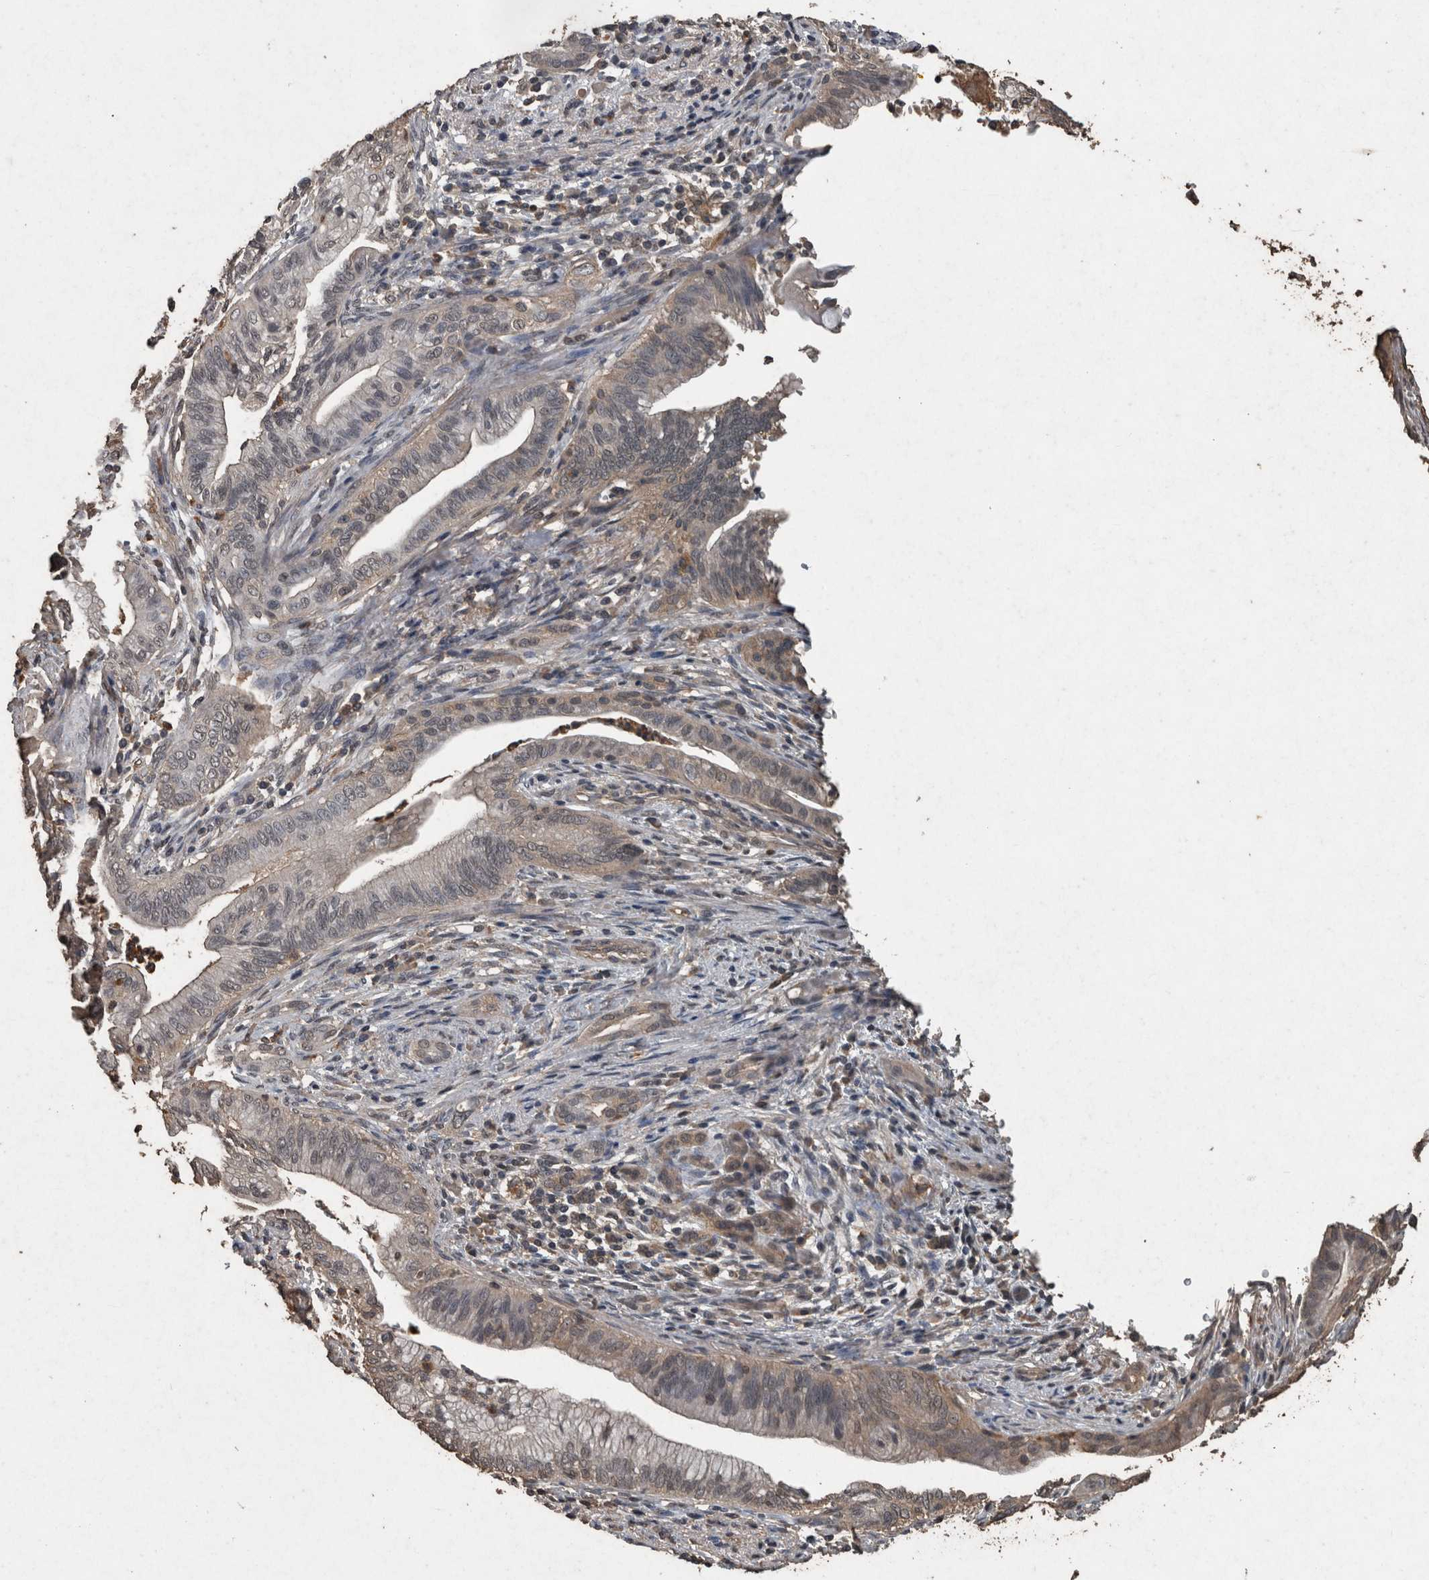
{"staining": {"intensity": "weak", "quantity": "<25%", "location": "cytoplasmic/membranous"}, "tissue": "pancreatic cancer", "cell_type": "Tumor cells", "image_type": "cancer", "snomed": [{"axis": "morphology", "description": "Adenocarcinoma, NOS"}, {"axis": "topography", "description": "Pancreas"}], "caption": "Immunohistochemistry histopathology image of pancreatic adenocarcinoma stained for a protein (brown), which demonstrates no positivity in tumor cells. (DAB immunohistochemistry (IHC) with hematoxylin counter stain).", "gene": "FGFRL1", "patient": {"sex": "male", "age": 58}}